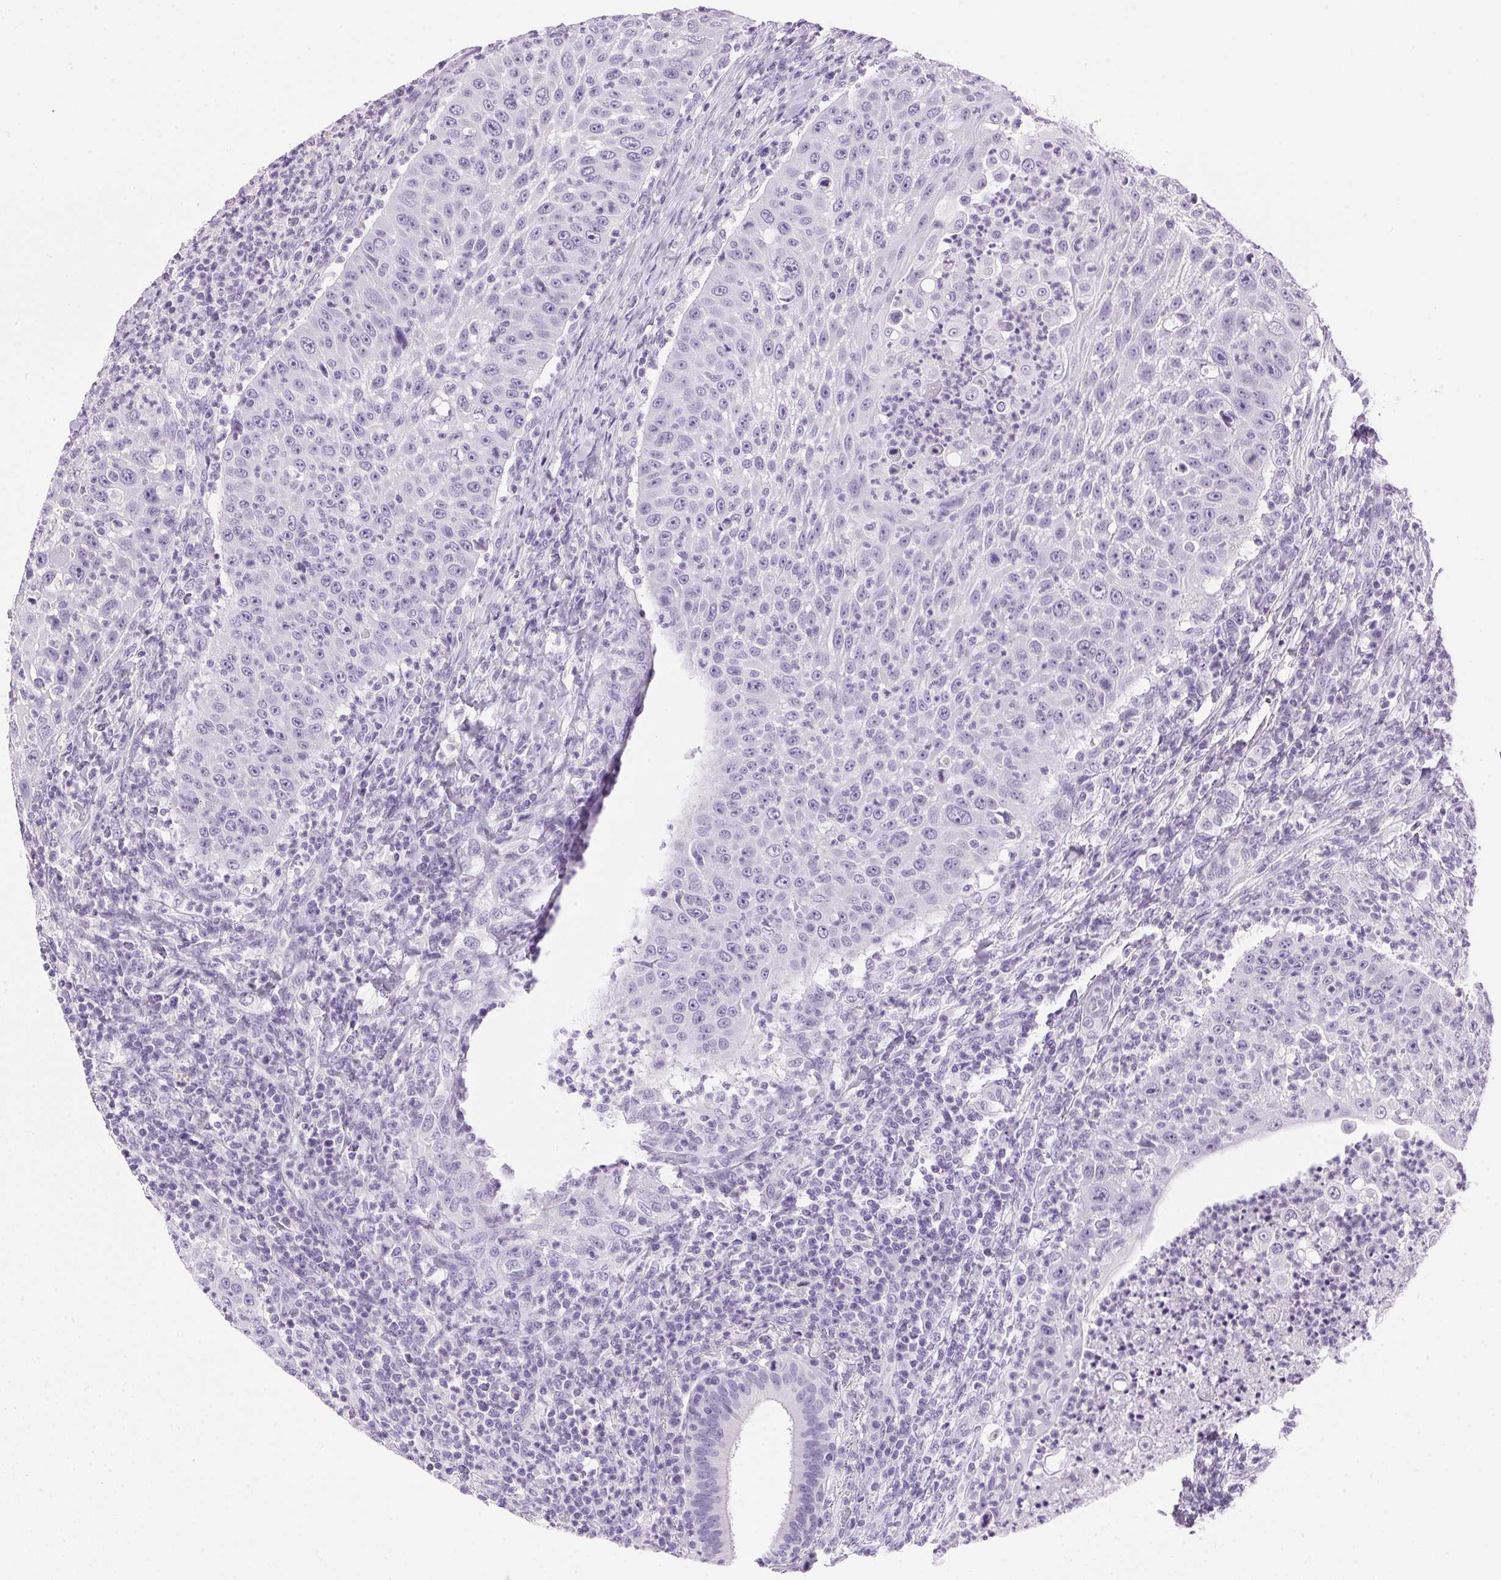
{"staining": {"intensity": "negative", "quantity": "none", "location": "none"}, "tissue": "head and neck cancer", "cell_type": "Tumor cells", "image_type": "cancer", "snomed": [{"axis": "morphology", "description": "Squamous cell carcinoma, NOS"}, {"axis": "topography", "description": "Head-Neck"}], "caption": "This is an immunohistochemistry (IHC) histopathology image of squamous cell carcinoma (head and neck). There is no expression in tumor cells.", "gene": "SP7", "patient": {"sex": "male", "age": 69}}